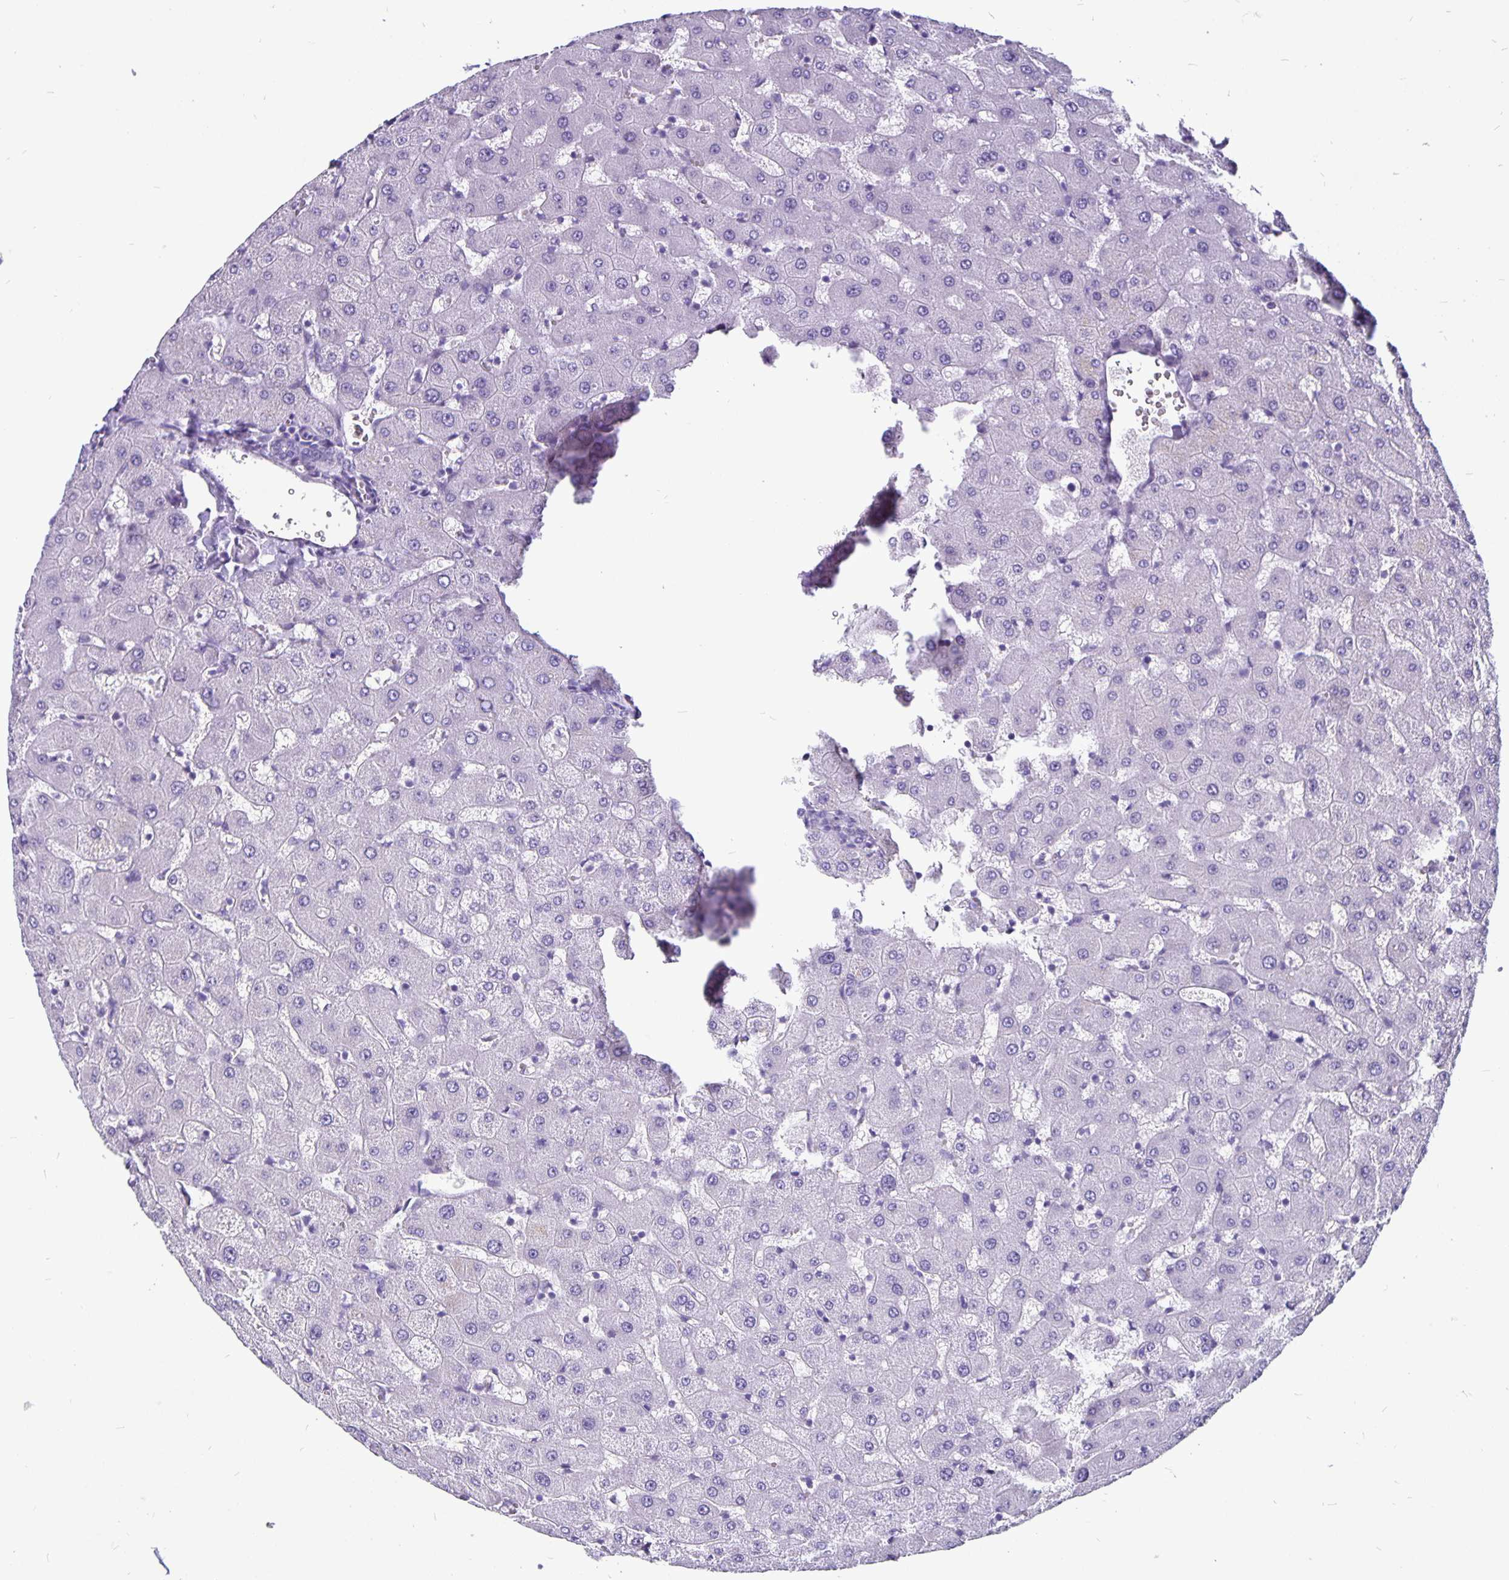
{"staining": {"intensity": "negative", "quantity": "none", "location": "none"}, "tissue": "liver", "cell_type": "Cholangiocytes", "image_type": "normal", "snomed": [{"axis": "morphology", "description": "Normal tissue, NOS"}, {"axis": "topography", "description": "Liver"}], "caption": "High magnification brightfield microscopy of benign liver stained with DAB (brown) and counterstained with hematoxylin (blue): cholangiocytes show no significant expression. The staining is performed using DAB brown chromogen with nuclei counter-stained in using hematoxylin.", "gene": "ODF3B", "patient": {"sex": "female", "age": 63}}